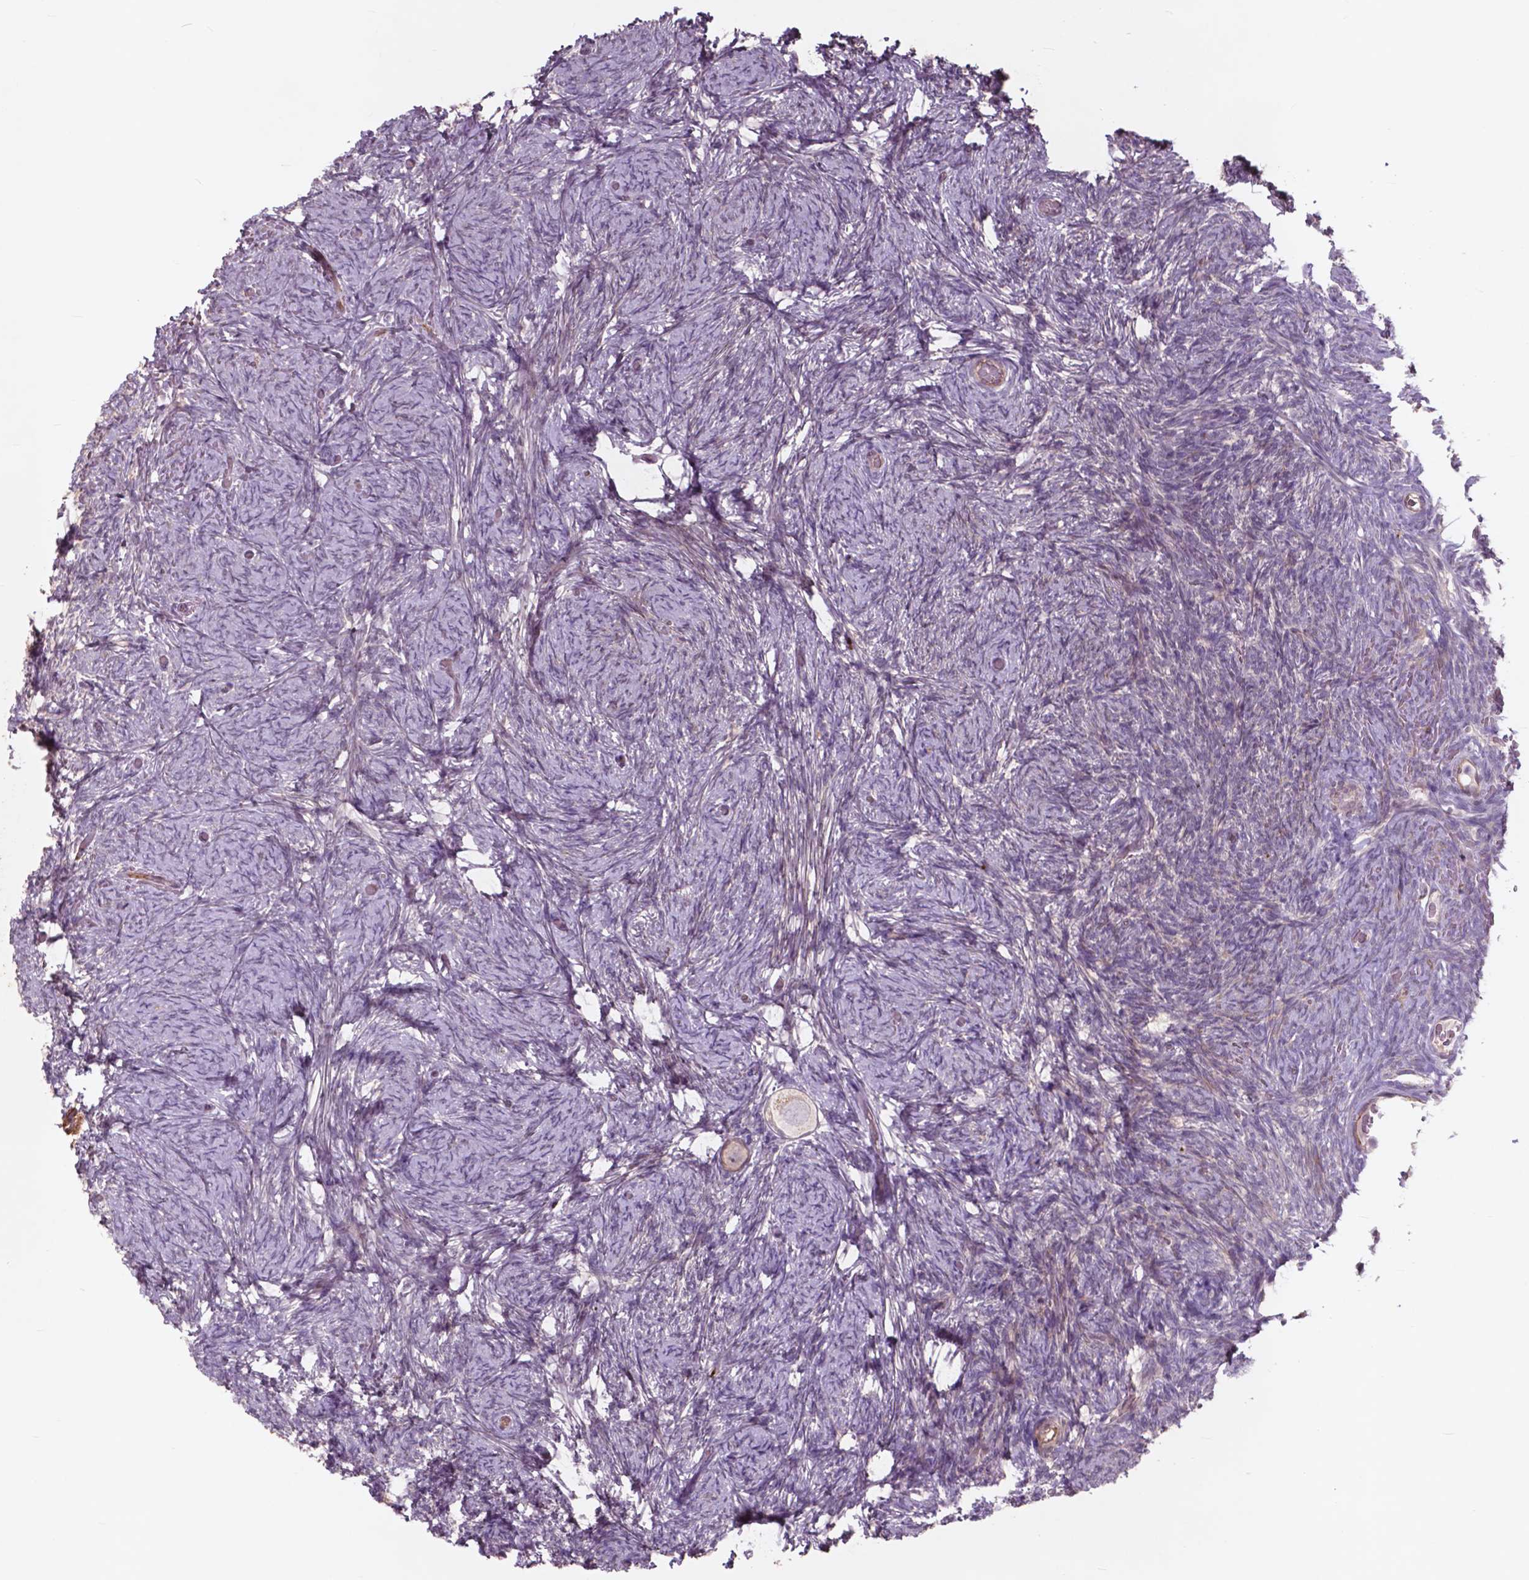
{"staining": {"intensity": "weak", "quantity": "25%-75%", "location": "cytoplasmic/membranous"}, "tissue": "ovary", "cell_type": "Follicle cells", "image_type": "normal", "snomed": [{"axis": "morphology", "description": "Normal tissue, NOS"}, {"axis": "topography", "description": "Ovary"}], "caption": "DAB (3,3'-diaminobenzidine) immunohistochemical staining of normal human ovary exhibits weak cytoplasmic/membranous protein staining in approximately 25%-75% of follicle cells. (DAB IHC with brightfield microscopy, high magnification).", "gene": "RFPL4B", "patient": {"sex": "female", "age": 34}}